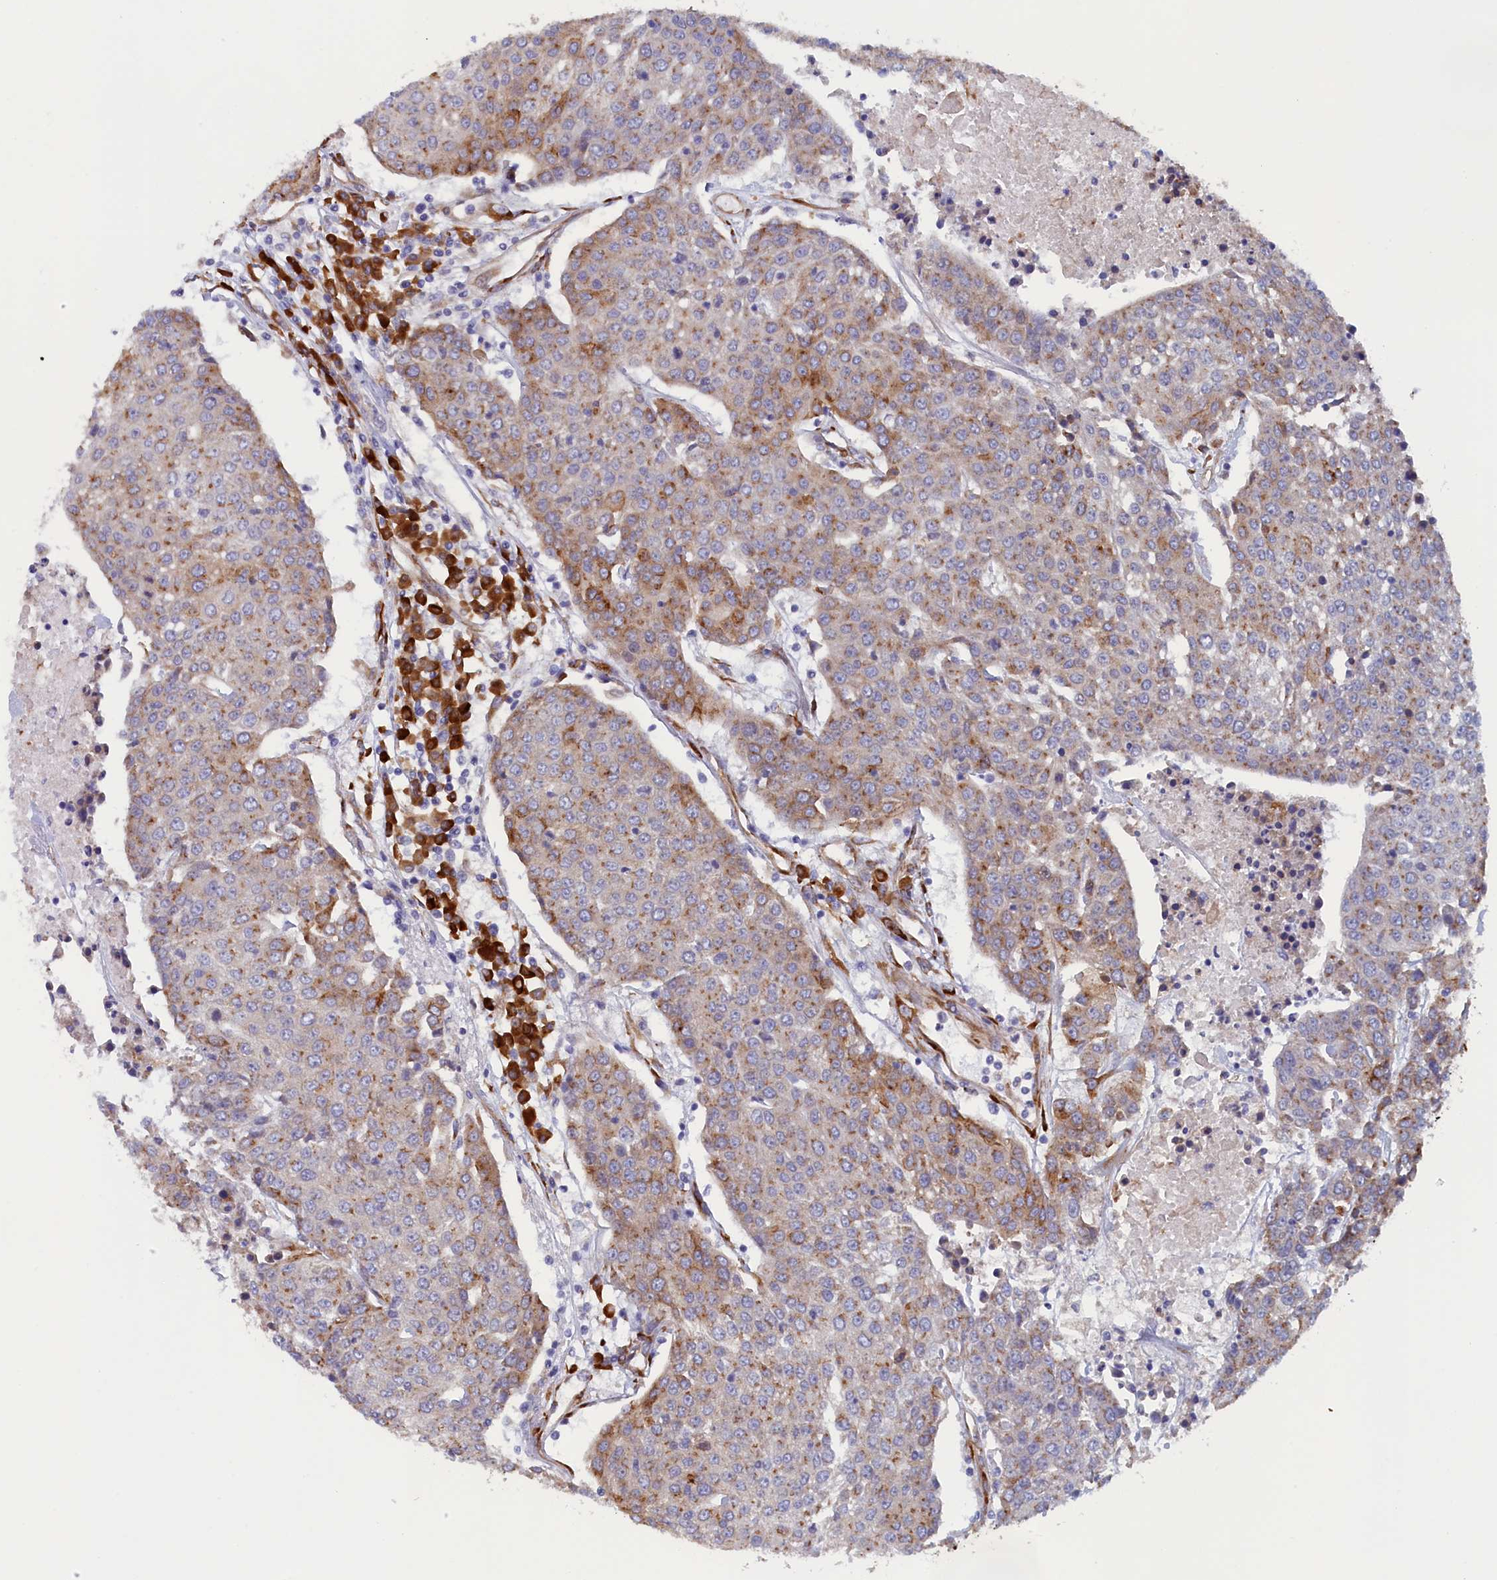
{"staining": {"intensity": "moderate", "quantity": "<25%", "location": "cytoplasmic/membranous"}, "tissue": "urothelial cancer", "cell_type": "Tumor cells", "image_type": "cancer", "snomed": [{"axis": "morphology", "description": "Urothelial carcinoma, High grade"}, {"axis": "topography", "description": "Urinary bladder"}], "caption": "Urothelial cancer stained for a protein (brown) exhibits moderate cytoplasmic/membranous positive expression in about <25% of tumor cells.", "gene": "CCDC68", "patient": {"sex": "female", "age": 85}}